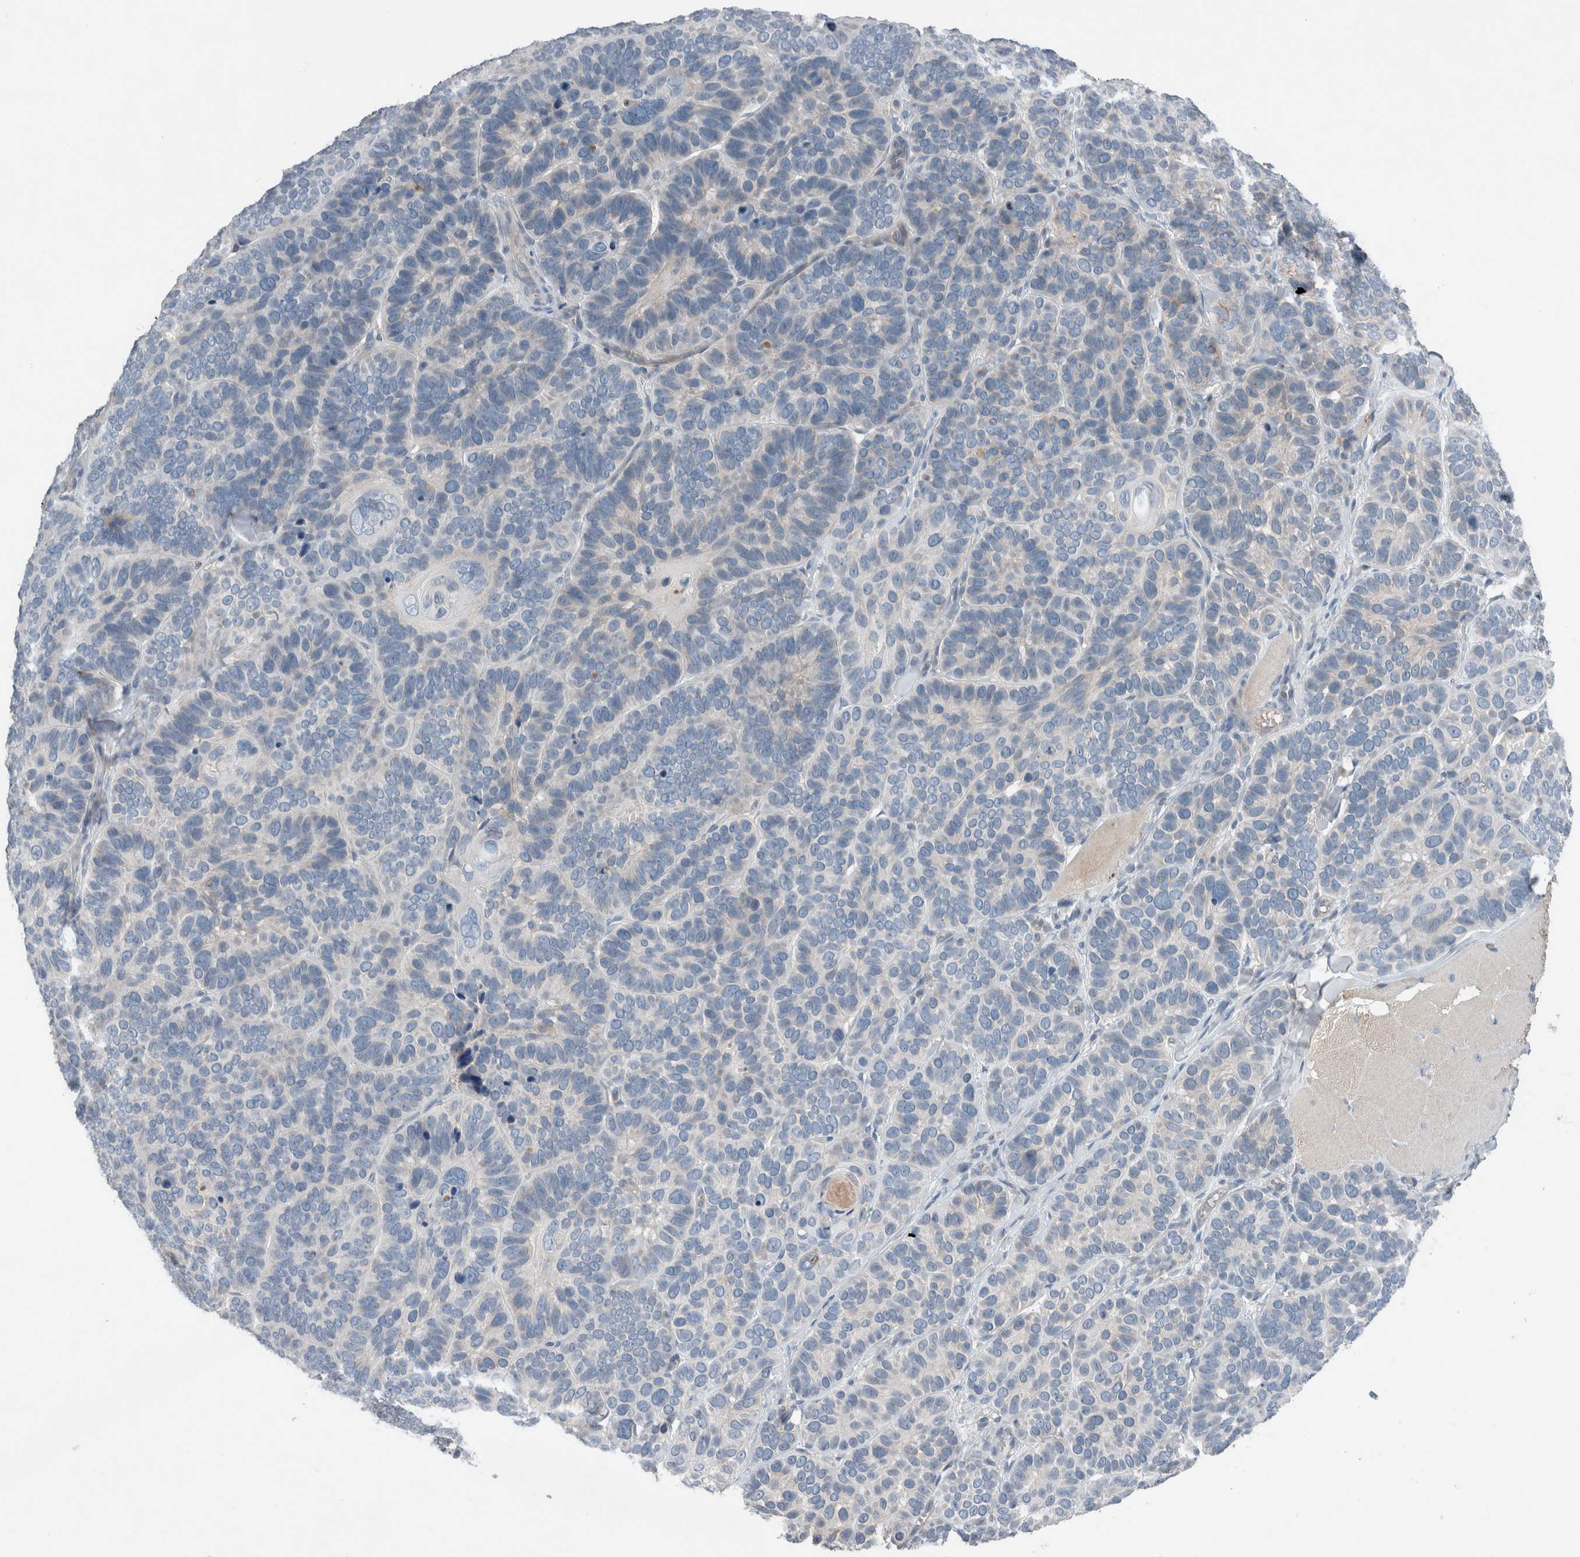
{"staining": {"intensity": "negative", "quantity": "none", "location": "none"}, "tissue": "skin cancer", "cell_type": "Tumor cells", "image_type": "cancer", "snomed": [{"axis": "morphology", "description": "Basal cell carcinoma"}, {"axis": "topography", "description": "Skin"}], "caption": "Skin cancer was stained to show a protein in brown. There is no significant staining in tumor cells.", "gene": "UGCG", "patient": {"sex": "male", "age": 62}}